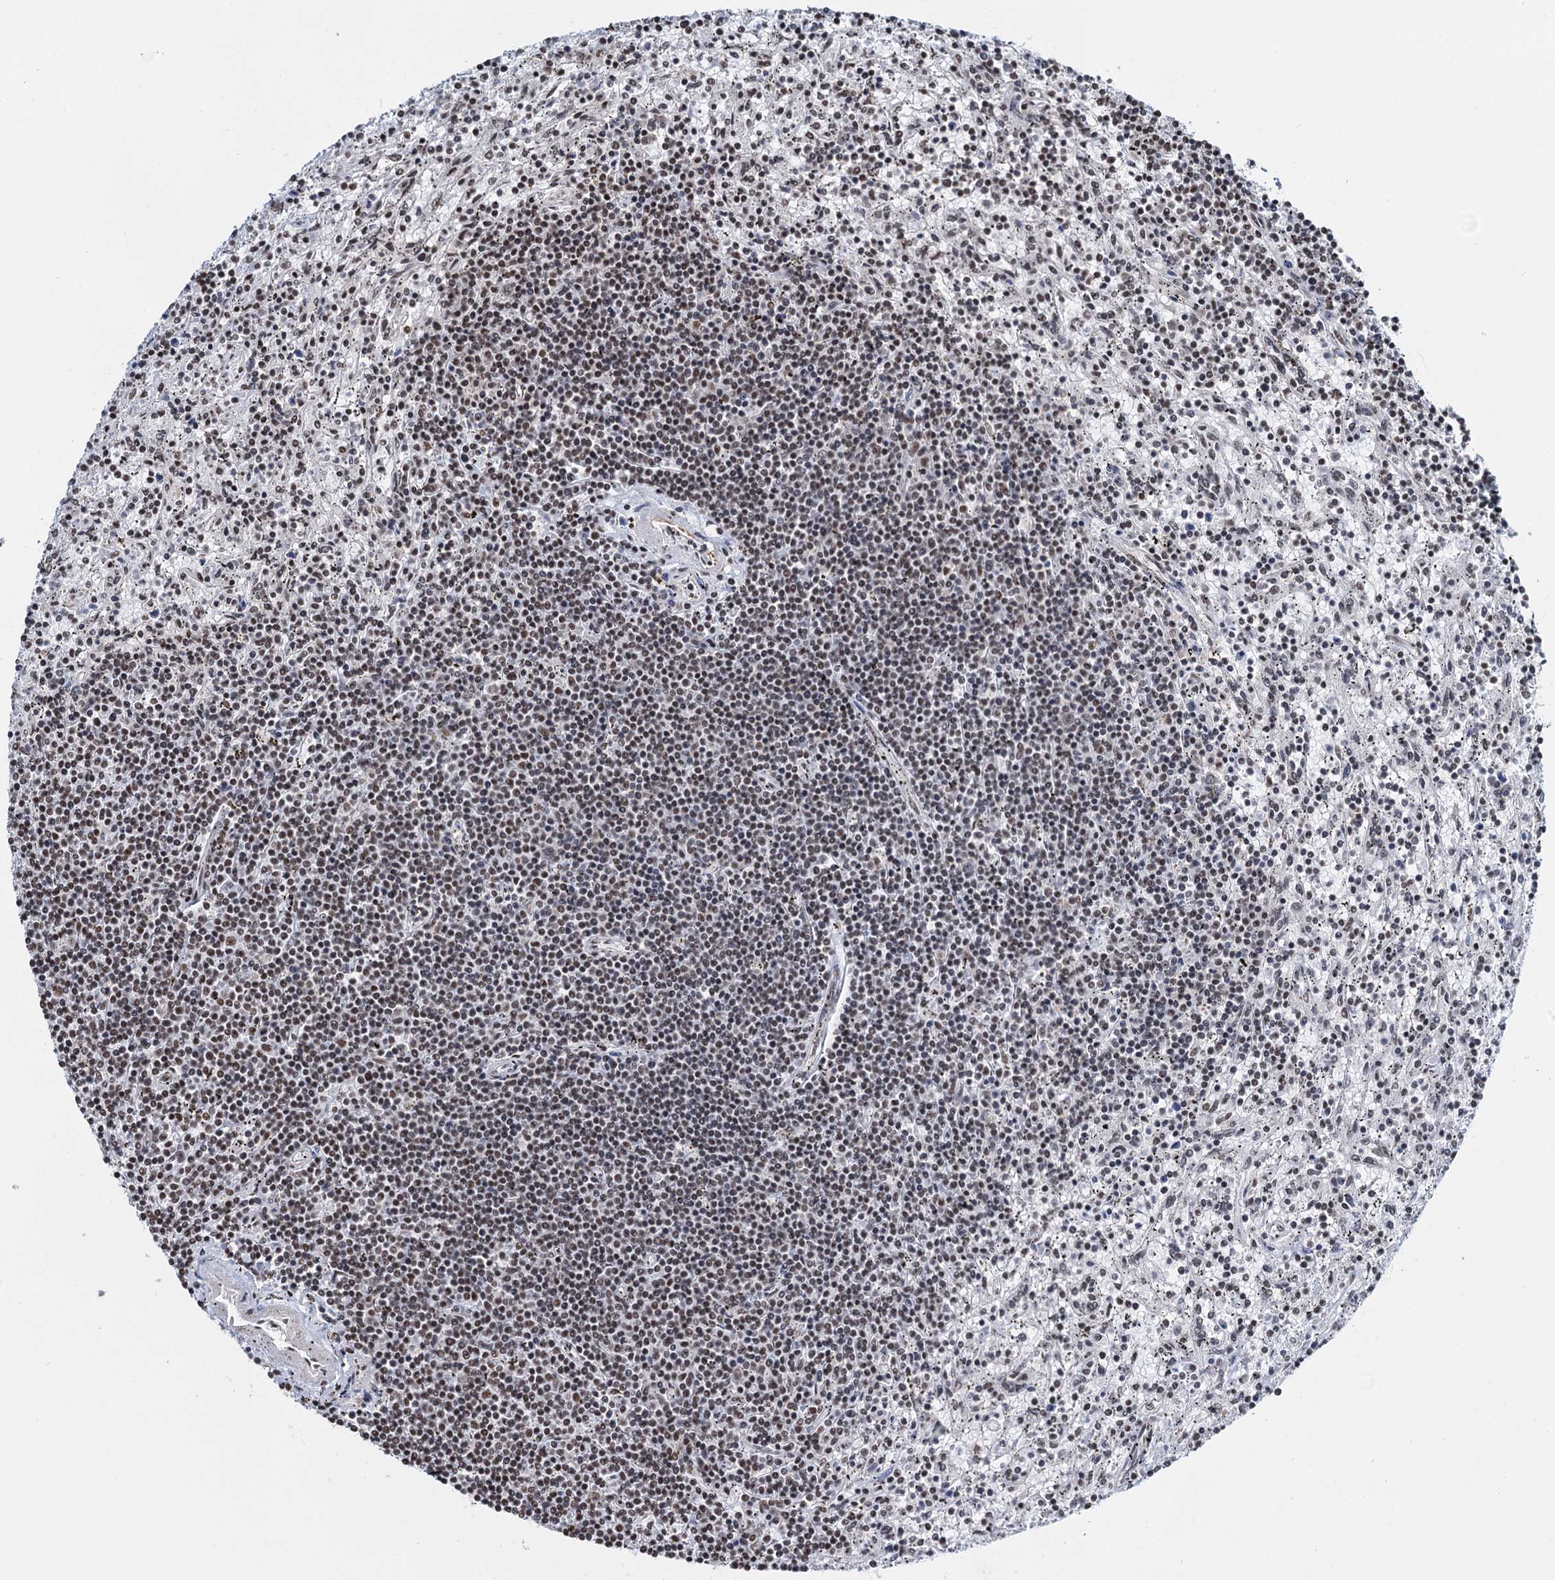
{"staining": {"intensity": "weak", "quantity": "<25%", "location": "nuclear"}, "tissue": "lymphoma", "cell_type": "Tumor cells", "image_type": "cancer", "snomed": [{"axis": "morphology", "description": "Malignant lymphoma, non-Hodgkin's type, Low grade"}, {"axis": "topography", "description": "Spleen"}], "caption": "Tumor cells show no significant expression in lymphoma. The staining was performed using DAB to visualize the protein expression in brown, while the nuclei were stained in blue with hematoxylin (Magnification: 20x).", "gene": "ZNF609", "patient": {"sex": "male", "age": 76}}